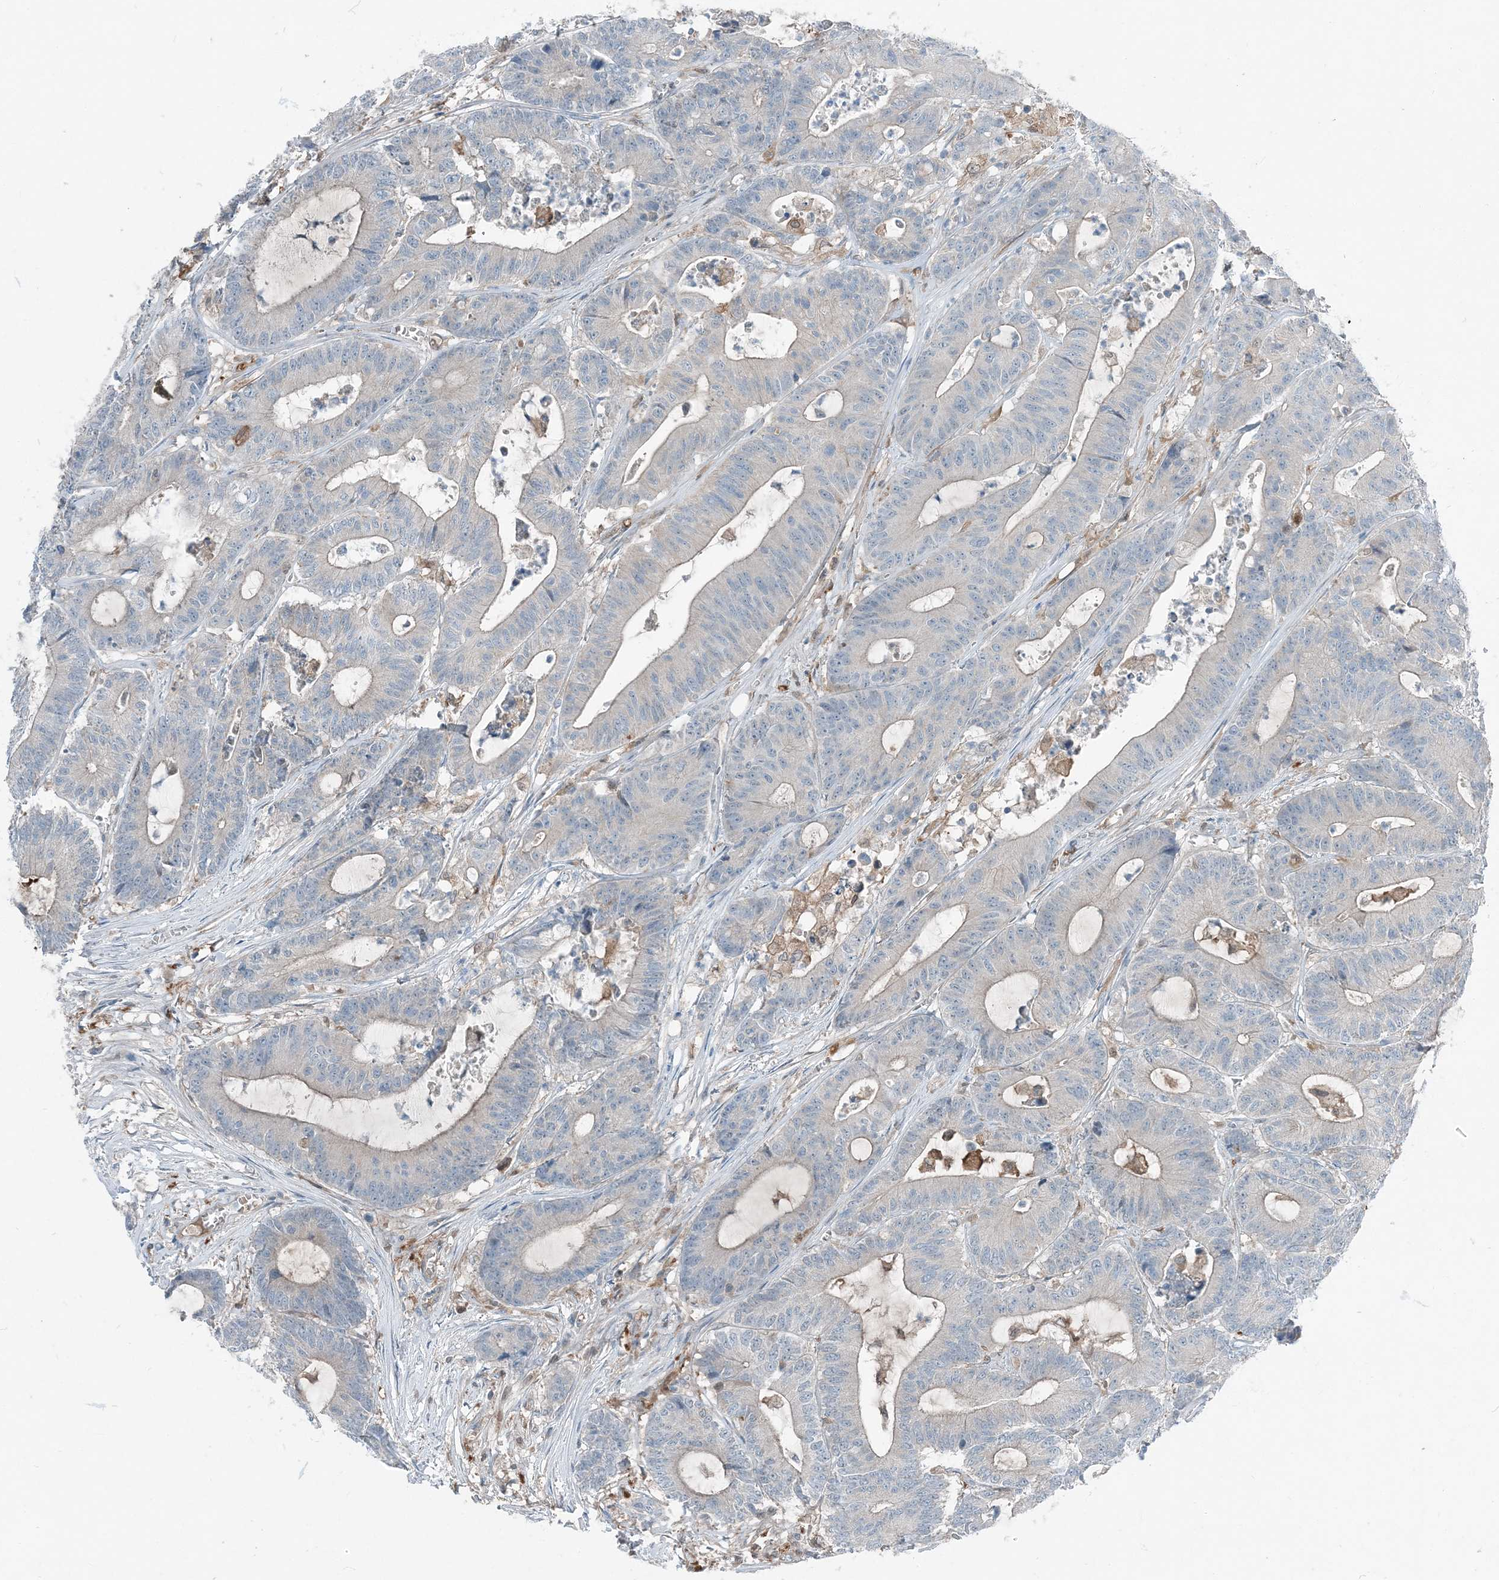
{"staining": {"intensity": "negative", "quantity": "none", "location": "none"}, "tissue": "colorectal cancer", "cell_type": "Tumor cells", "image_type": "cancer", "snomed": [{"axis": "morphology", "description": "Adenocarcinoma, NOS"}, {"axis": "topography", "description": "Colon"}], "caption": "DAB immunohistochemical staining of human colorectal cancer exhibits no significant positivity in tumor cells. (DAB immunohistochemistry (IHC) with hematoxylin counter stain).", "gene": "ARMH1", "patient": {"sex": "female", "age": 84}}